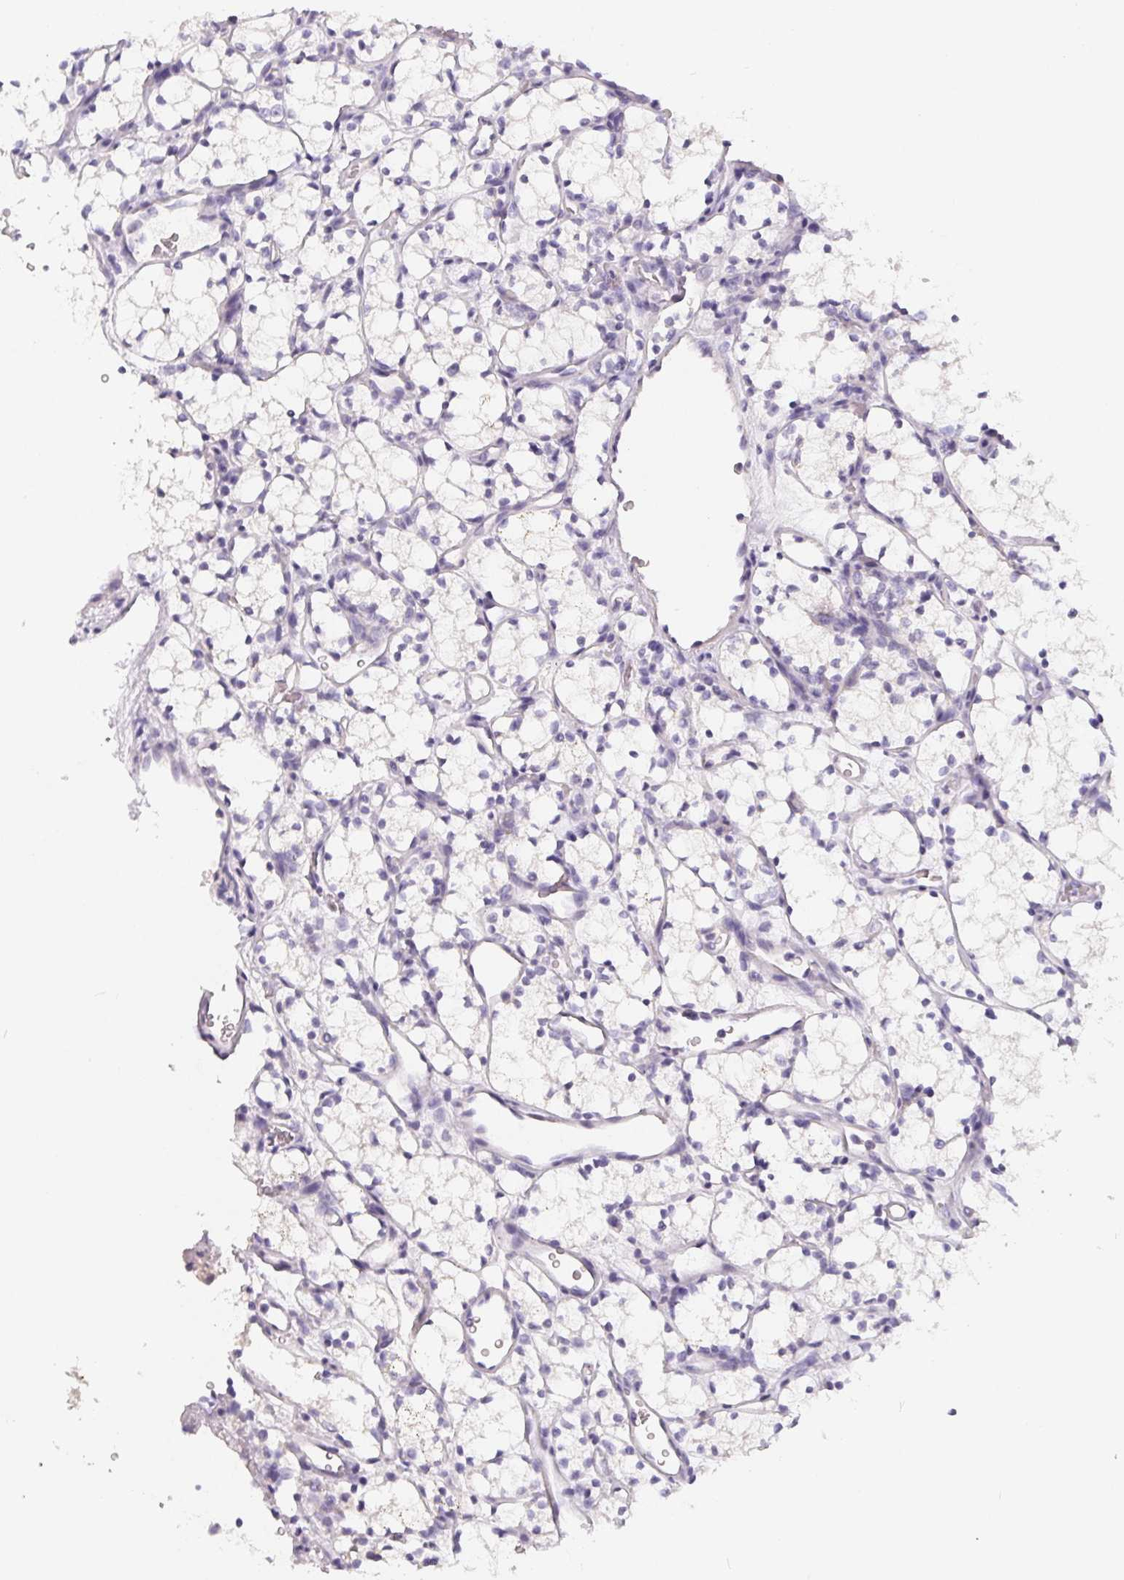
{"staining": {"intensity": "negative", "quantity": "none", "location": "none"}, "tissue": "renal cancer", "cell_type": "Tumor cells", "image_type": "cancer", "snomed": [{"axis": "morphology", "description": "Adenocarcinoma, NOS"}, {"axis": "topography", "description": "Kidney"}], "caption": "High magnification brightfield microscopy of renal cancer stained with DAB (3,3'-diaminobenzidine) (brown) and counterstained with hematoxylin (blue): tumor cells show no significant staining. (Brightfield microscopy of DAB IHC at high magnification).", "gene": "FDX1", "patient": {"sex": "female", "age": 69}}